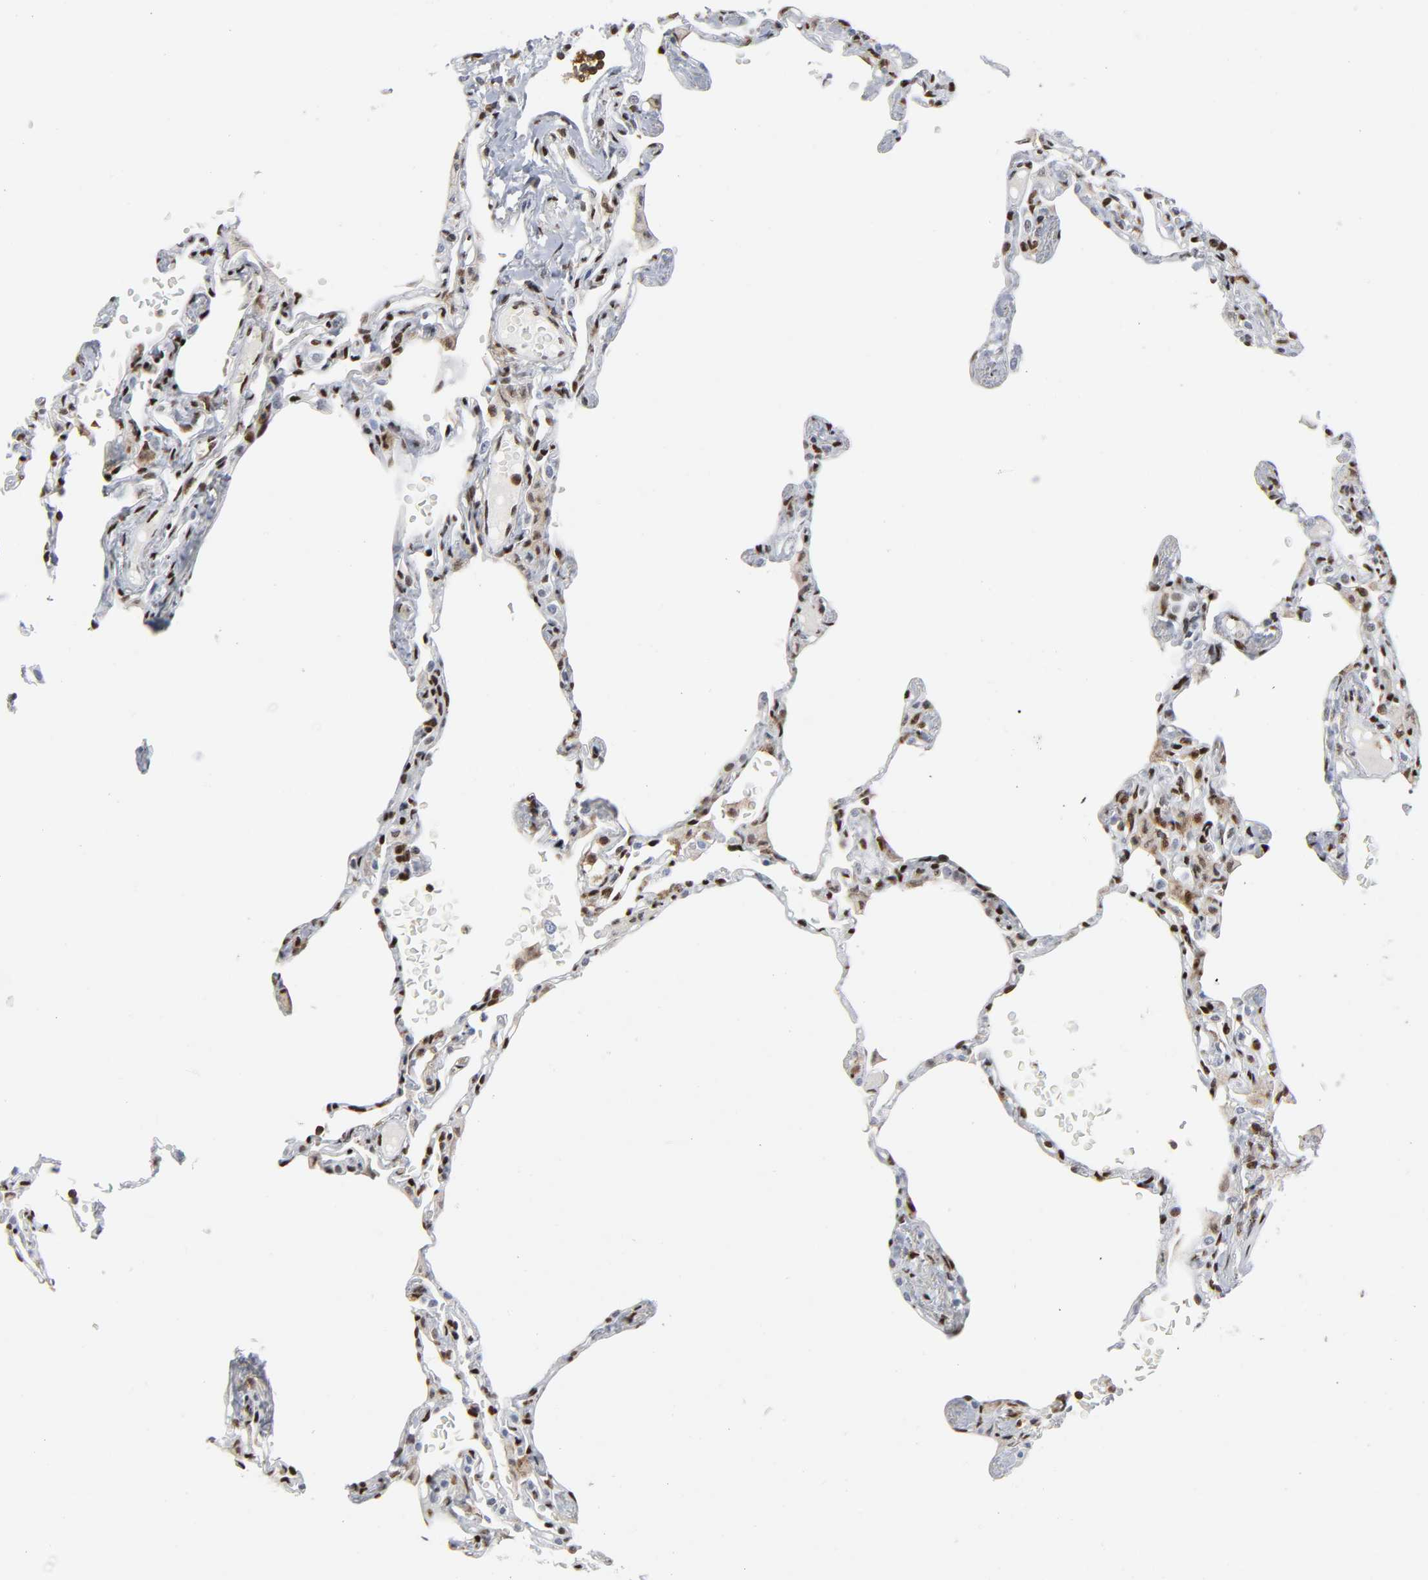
{"staining": {"intensity": "moderate", "quantity": ">75%", "location": "nuclear"}, "tissue": "lung", "cell_type": "Alveolar cells", "image_type": "normal", "snomed": [{"axis": "morphology", "description": "Normal tissue, NOS"}, {"axis": "topography", "description": "Lung"}], "caption": "Protein staining shows moderate nuclear positivity in approximately >75% of alveolar cells in unremarkable lung.", "gene": "WAS", "patient": {"sex": "female", "age": 49}}